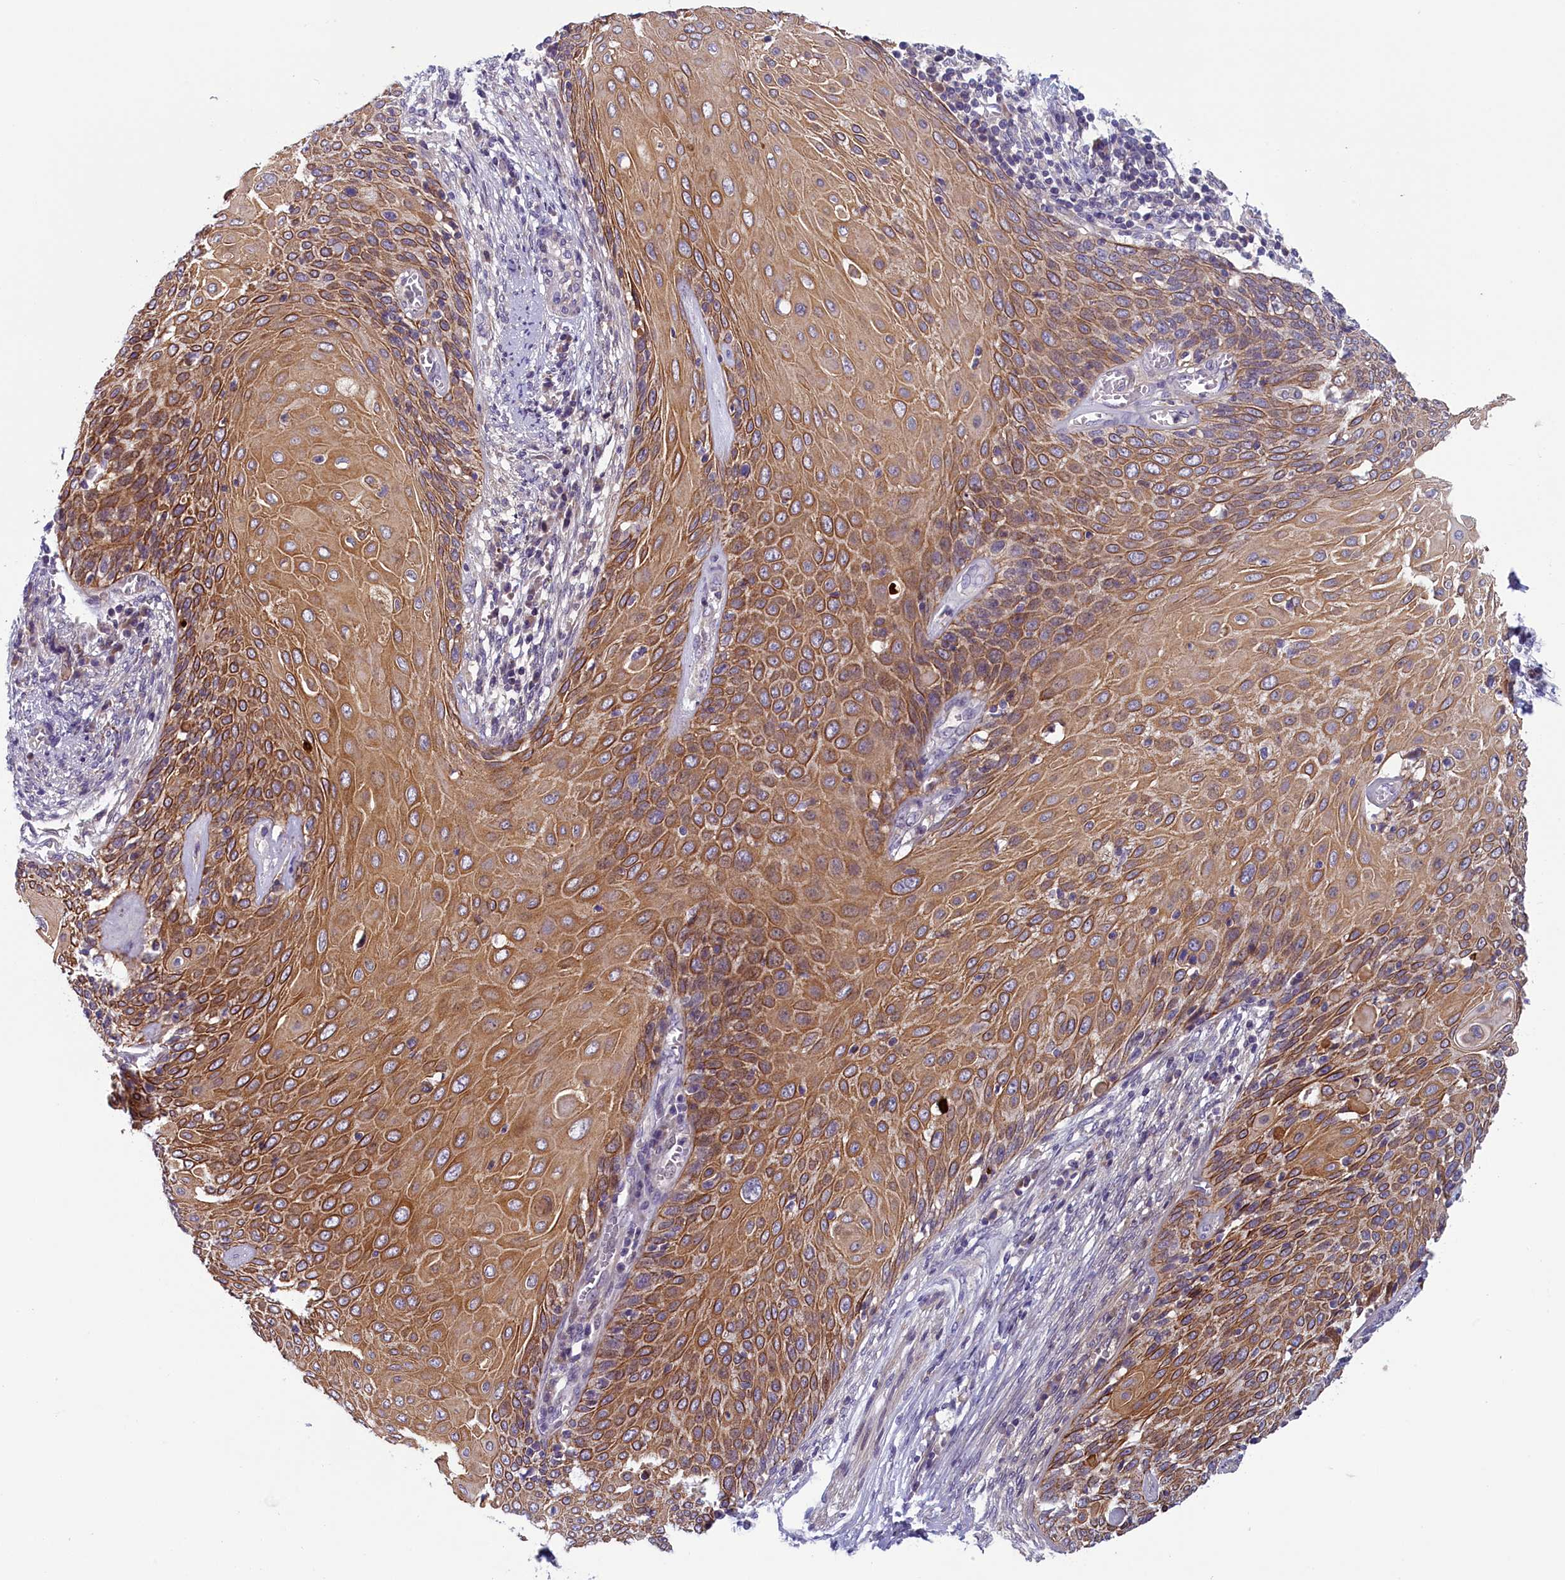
{"staining": {"intensity": "moderate", "quantity": ">75%", "location": "cytoplasmic/membranous"}, "tissue": "cervical cancer", "cell_type": "Tumor cells", "image_type": "cancer", "snomed": [{"axis": "morphology", "description": "Squamous cell carcinoma, NOS"}, {"axis": "topography", "description": "Cervix"}], "caption": "Immunohistochemical staining of human cervical cancer exhibits moderate cytoplasmic/membranous protein staining in about >75% of tumor cells.", "gene": "ANKRD39", "patient": {"sex": "female", "age": 39}}